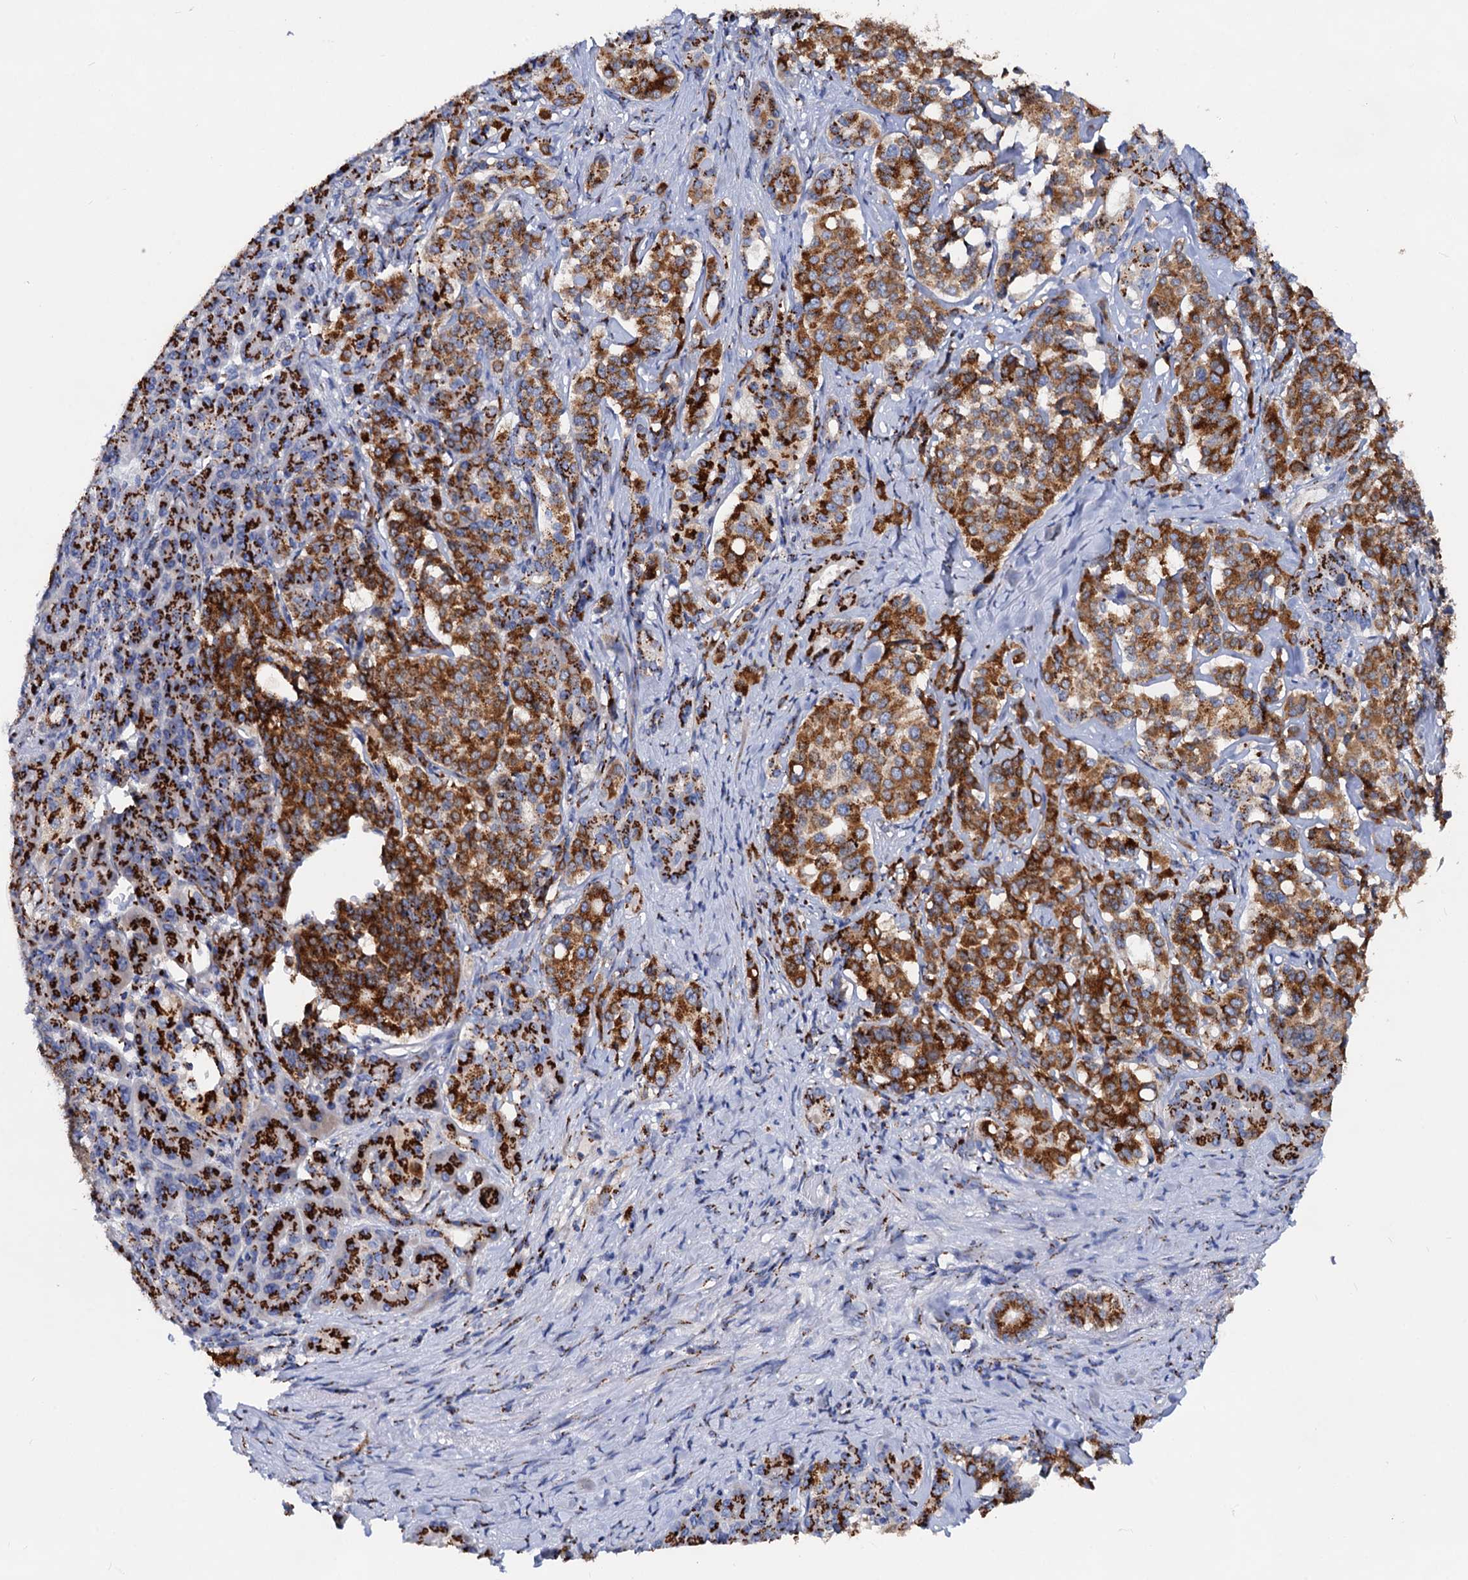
{"staining": {"intensity": "strong", "quantity": ">75%", "location": "cytoplasmic/membranous"}, "tissue": "pancreatic cancer", "cell_type": "Tumor cells", "image_type": "cancer", "snomed": [{"axis": "morphology", "description": "Adenocarcinoma, NOS"}, {"axis": "topography", "description": "Pancreas"}], "caption": "A brown stain shows strong cytoplasmic/membranous positivity of a protein in pancreatic cancer tumor cells.", "gene": "TM9SF3", "patient": {"sex": "female", "age": 74}}